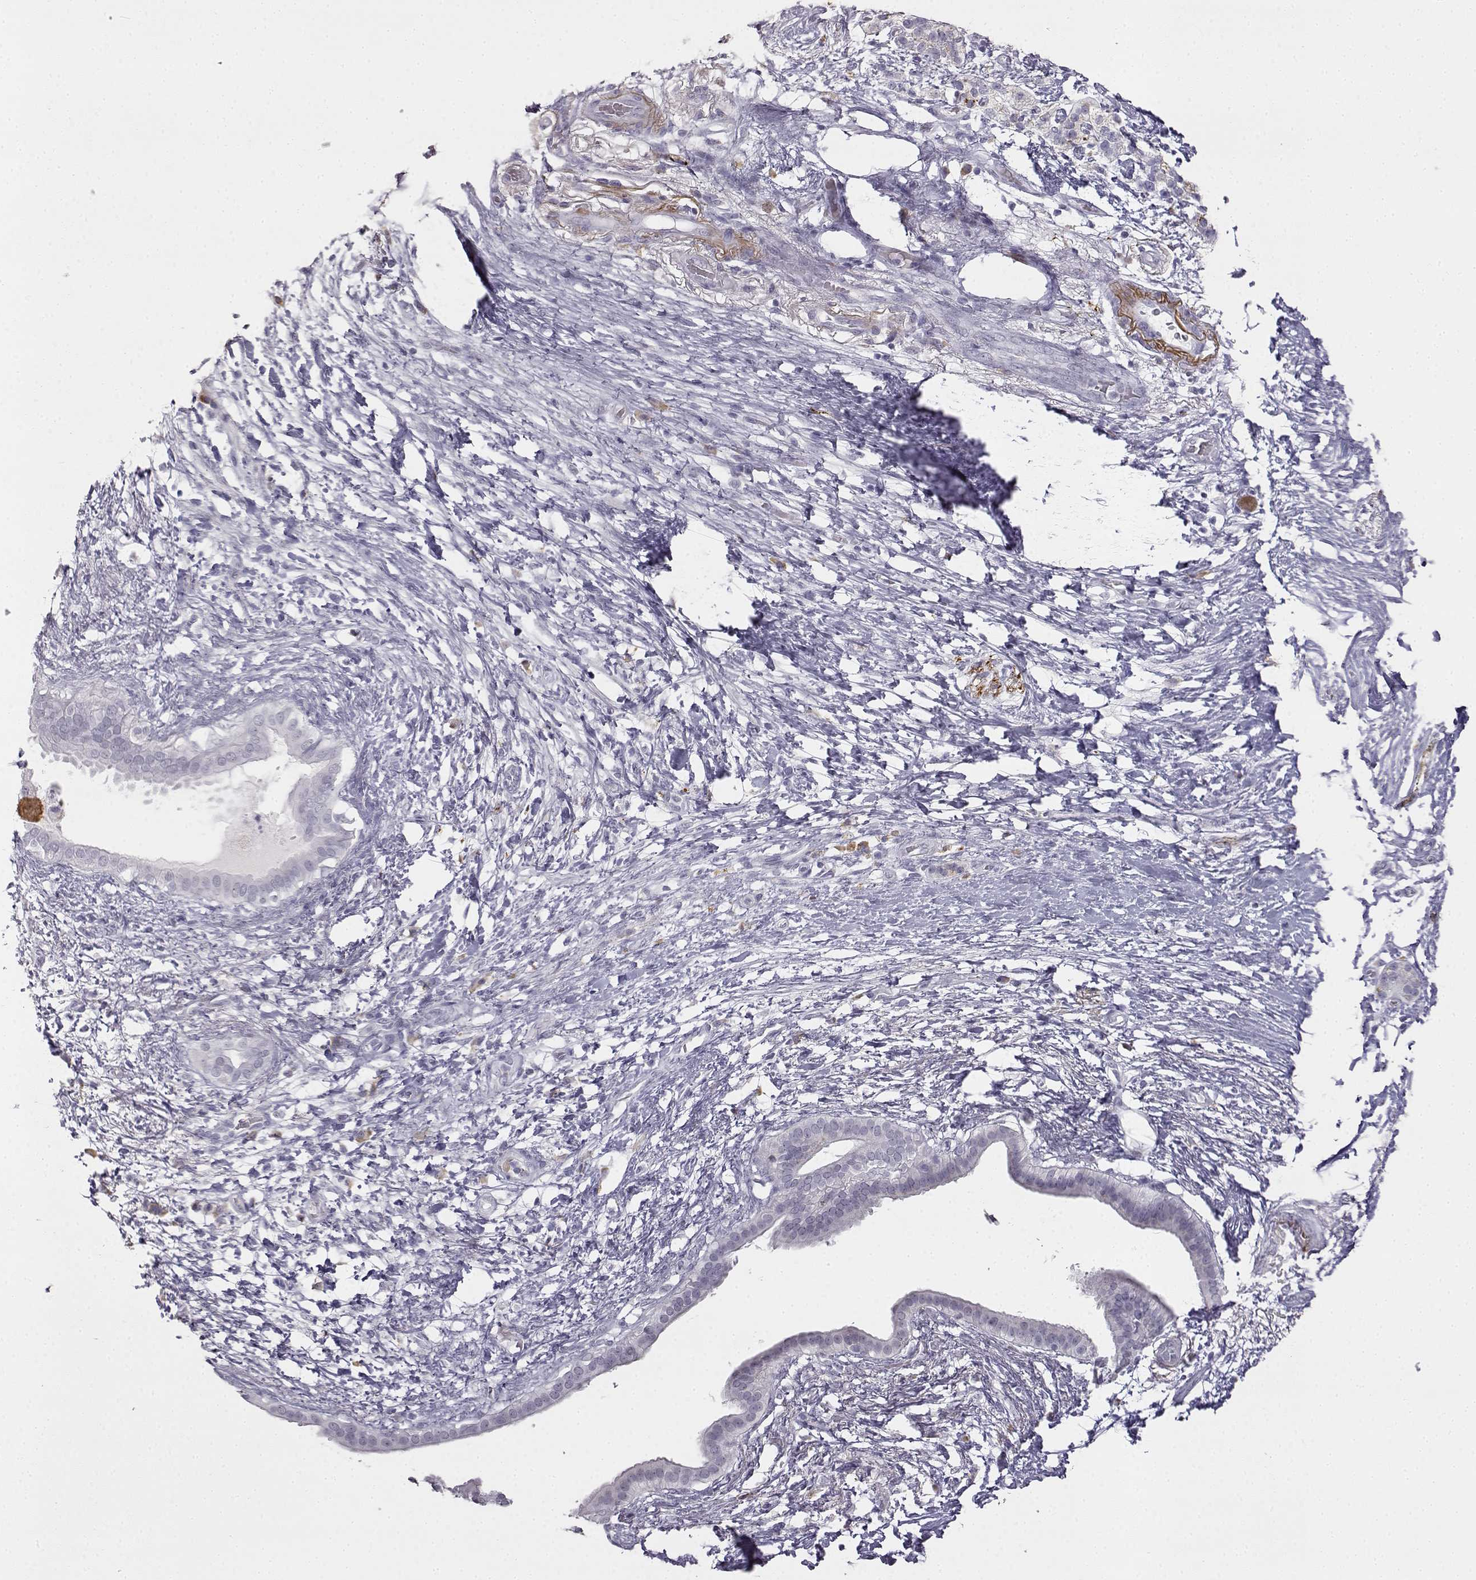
{"staining": {"intensity": "negative", "quantity": "none", "location": "none"}, "tissue": "pancreatic cancer", "cell_type": "Tumor cells", "image_type": "cancer", "snomed": [{"axis": "morphology", "description": "Adenocarcinoma, NOS"}, {"axis": "topography", "description": "Pancreas"}], "caption": "Protein analysis of pancreatic cancer reveals no significant positivity in tumor cells. (DAB immunohistochemistry (IHC), high magnification).", "gene": "VGF", "patient": {"sex": "female", "age": 72}}